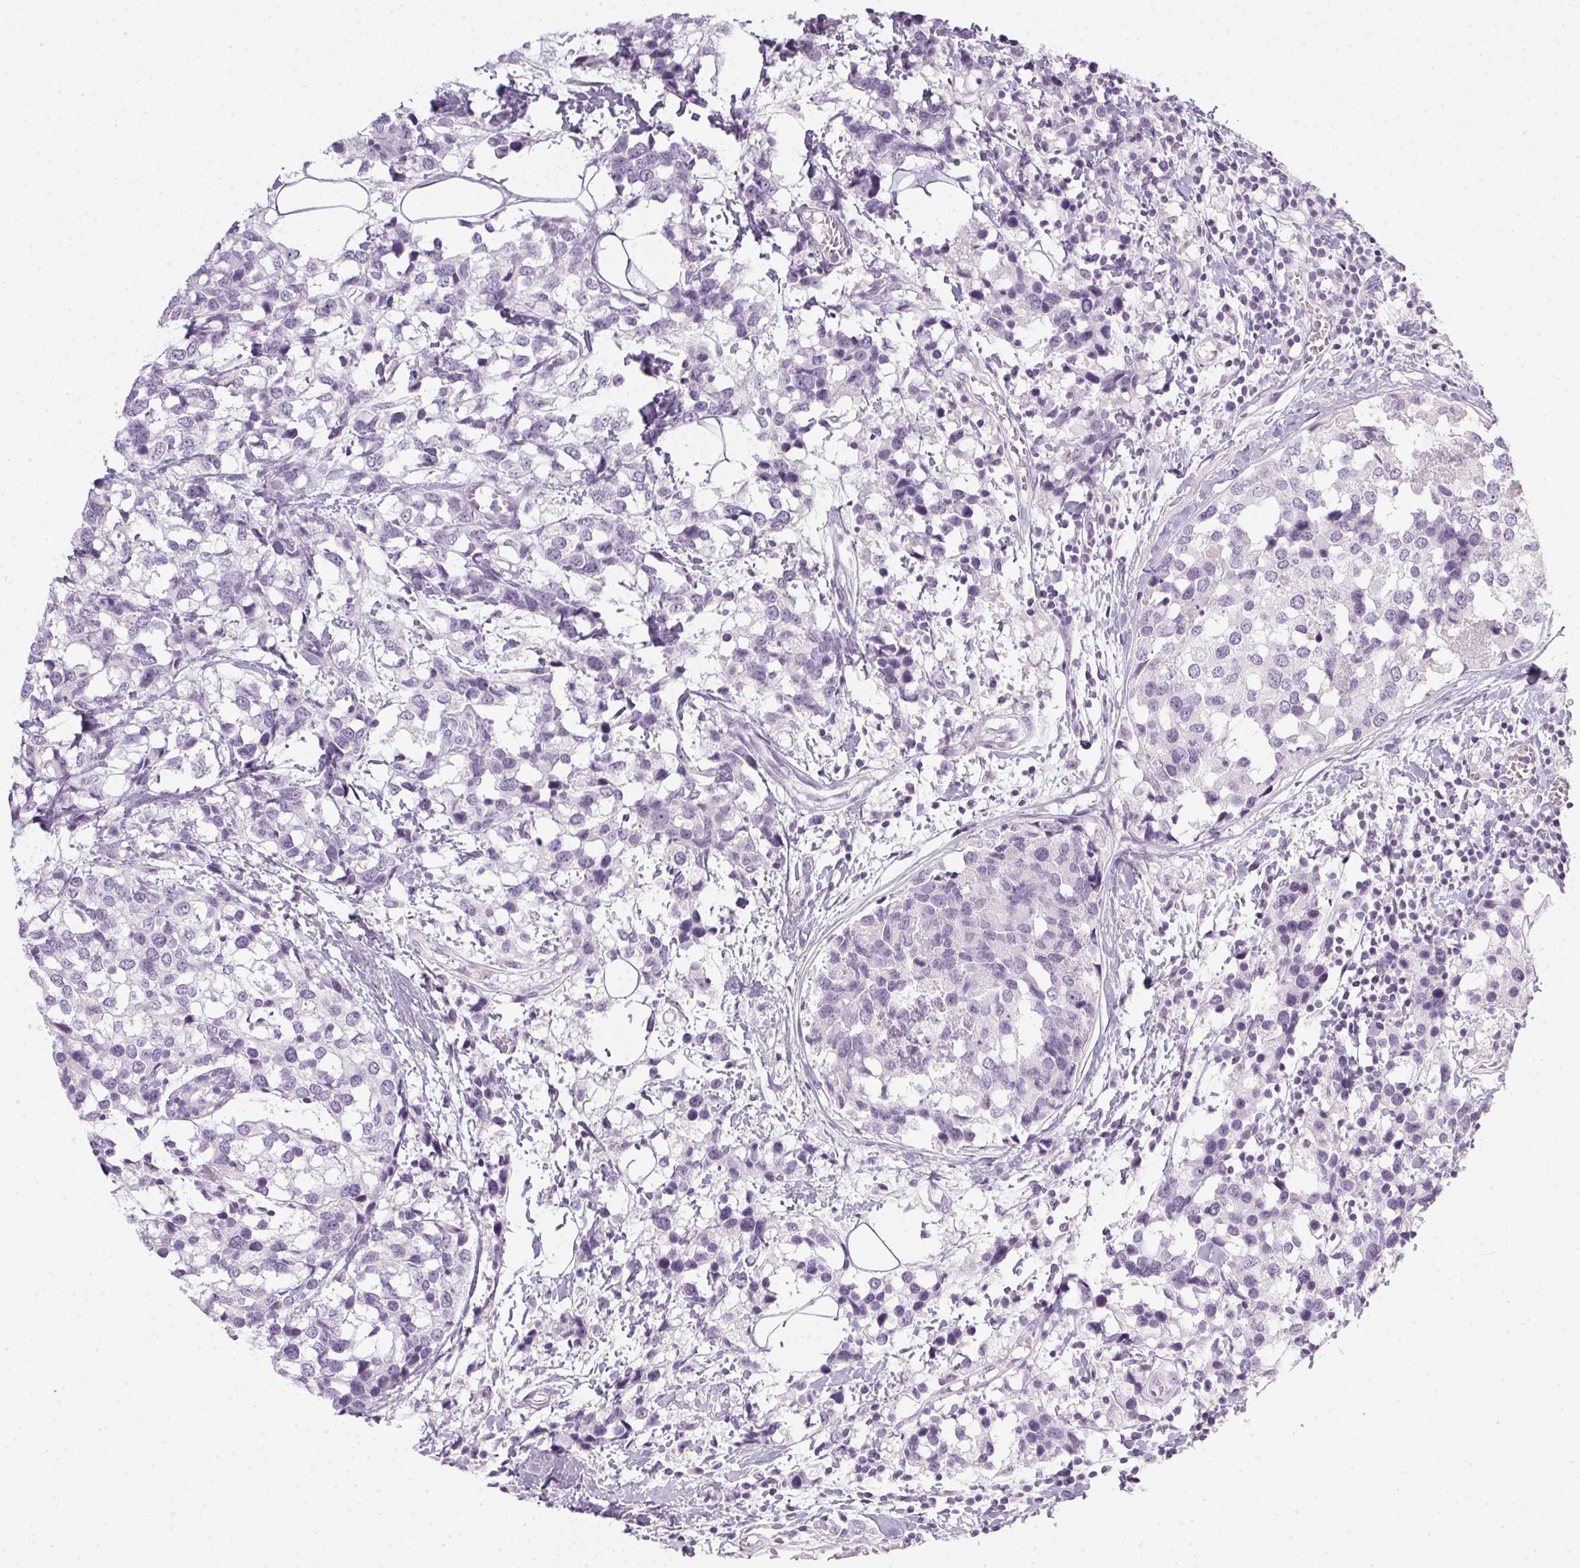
{"staining": {"intensity": "negative", "quantity": "none", "location": "none"}, "tissue": "breast cancer", "cell_type": "Tumor cells", "image_type": "cancer", "snomed": [{"axis": "morphology", "description": "Lobular carcinoma"}, {"axis": "topography", "description": "Breast"}], "caption": "Immunohistochemical staining of breast cancer (lobular carcinoma) exhibits no significant positivity in tumor cells.", "gene": "TMEM72", "patient": {"sex": "female", "age": 59}}